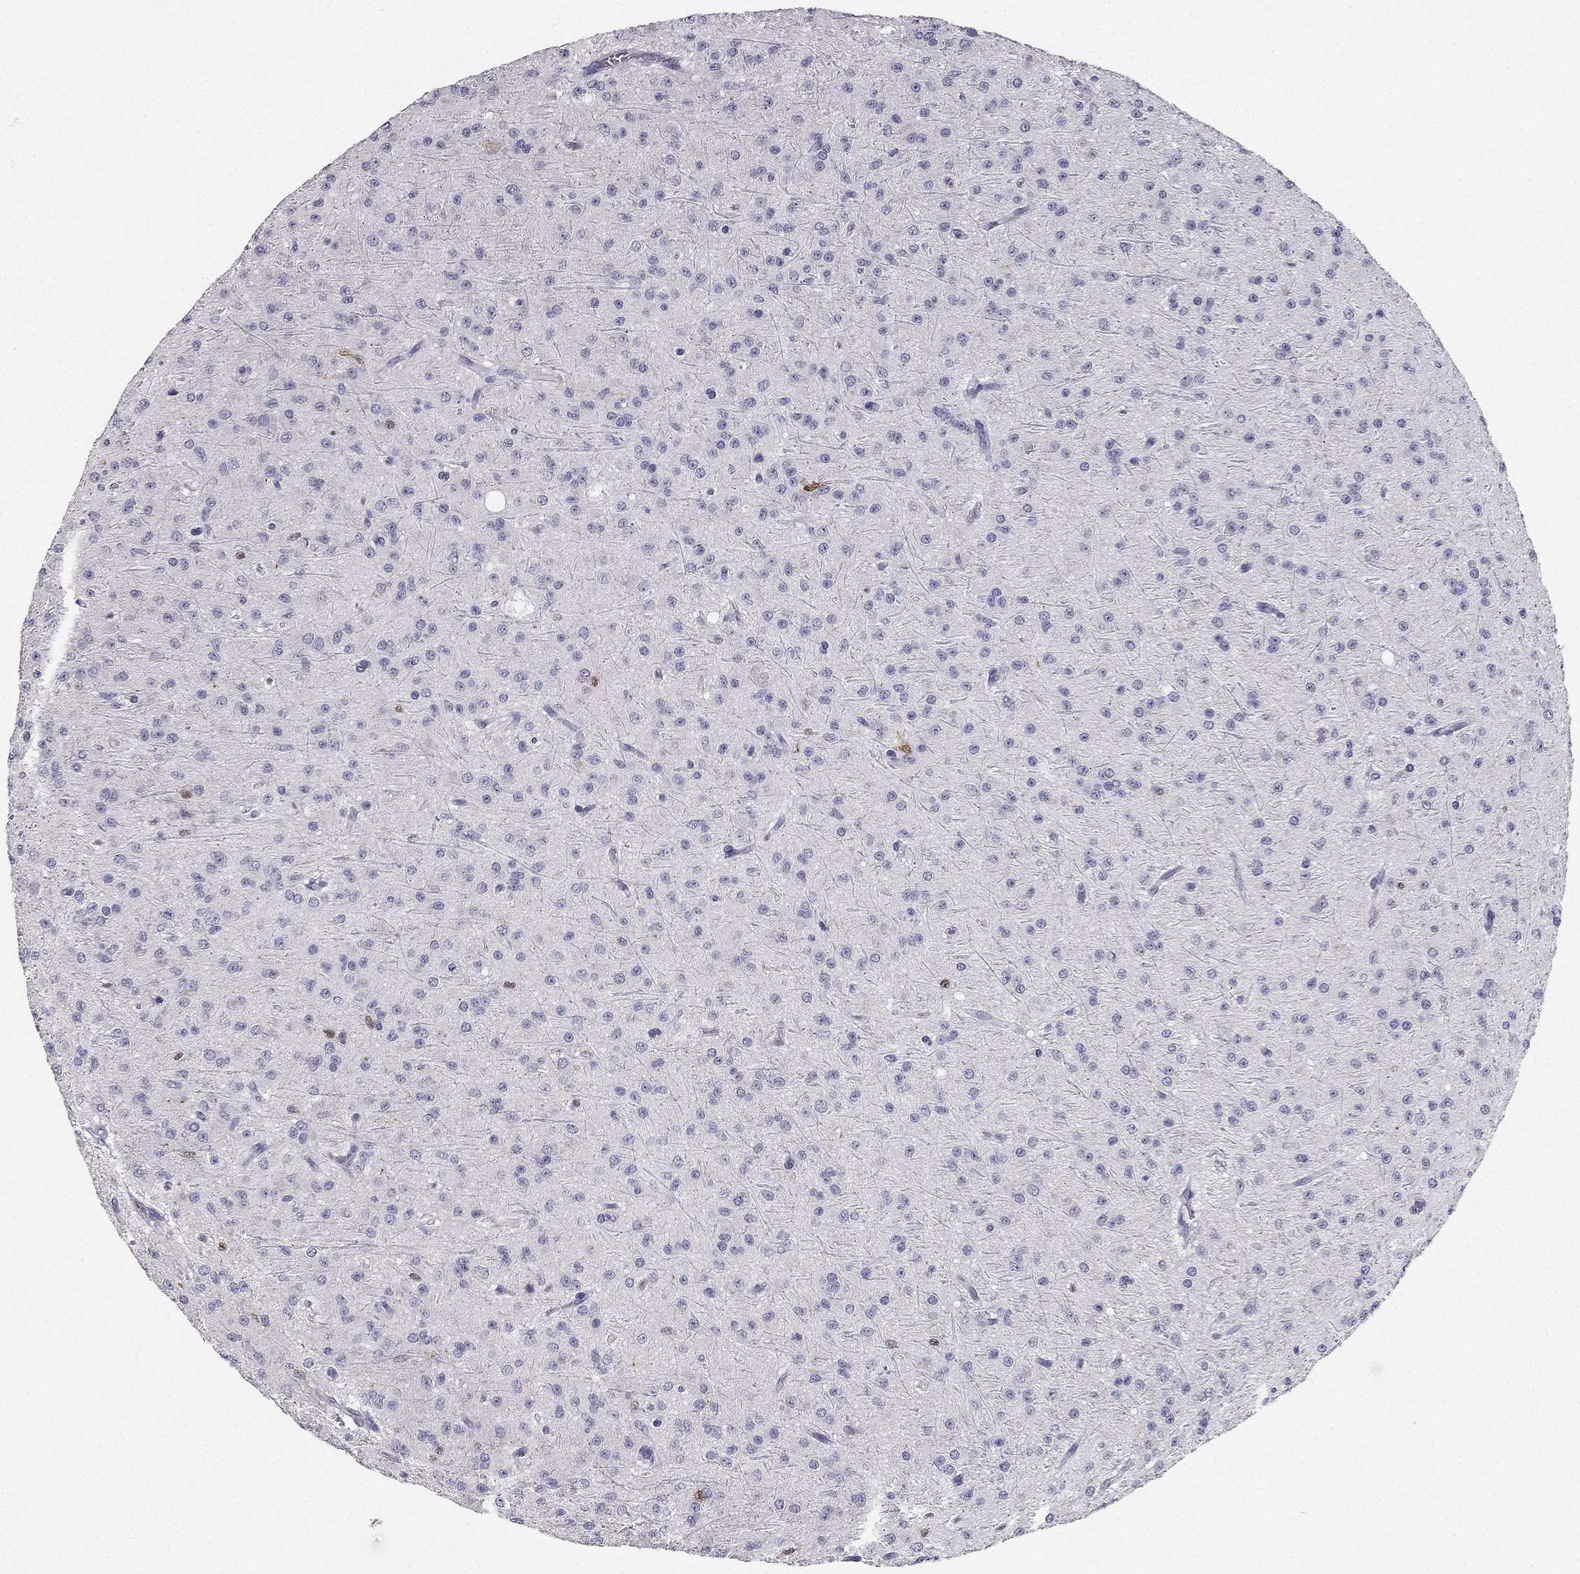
{"staining": {"intensity": "negative", "quantity": "none", "location": "none"}, "tissue": "glioma", "cell_type": "Tumor cells", "image_type": "cancer", "snomed": [{"axis": "morphology", "description": "Glioma, malignant, Low grade"}, {"axis": "topography", "description": "Brain"}], "caption": "Immunohistochemistry (IHC) of human glioma displays no positivity in tumor cells.", "gene": "CALB2", "patient": {"sex": "male", "age": 27}}